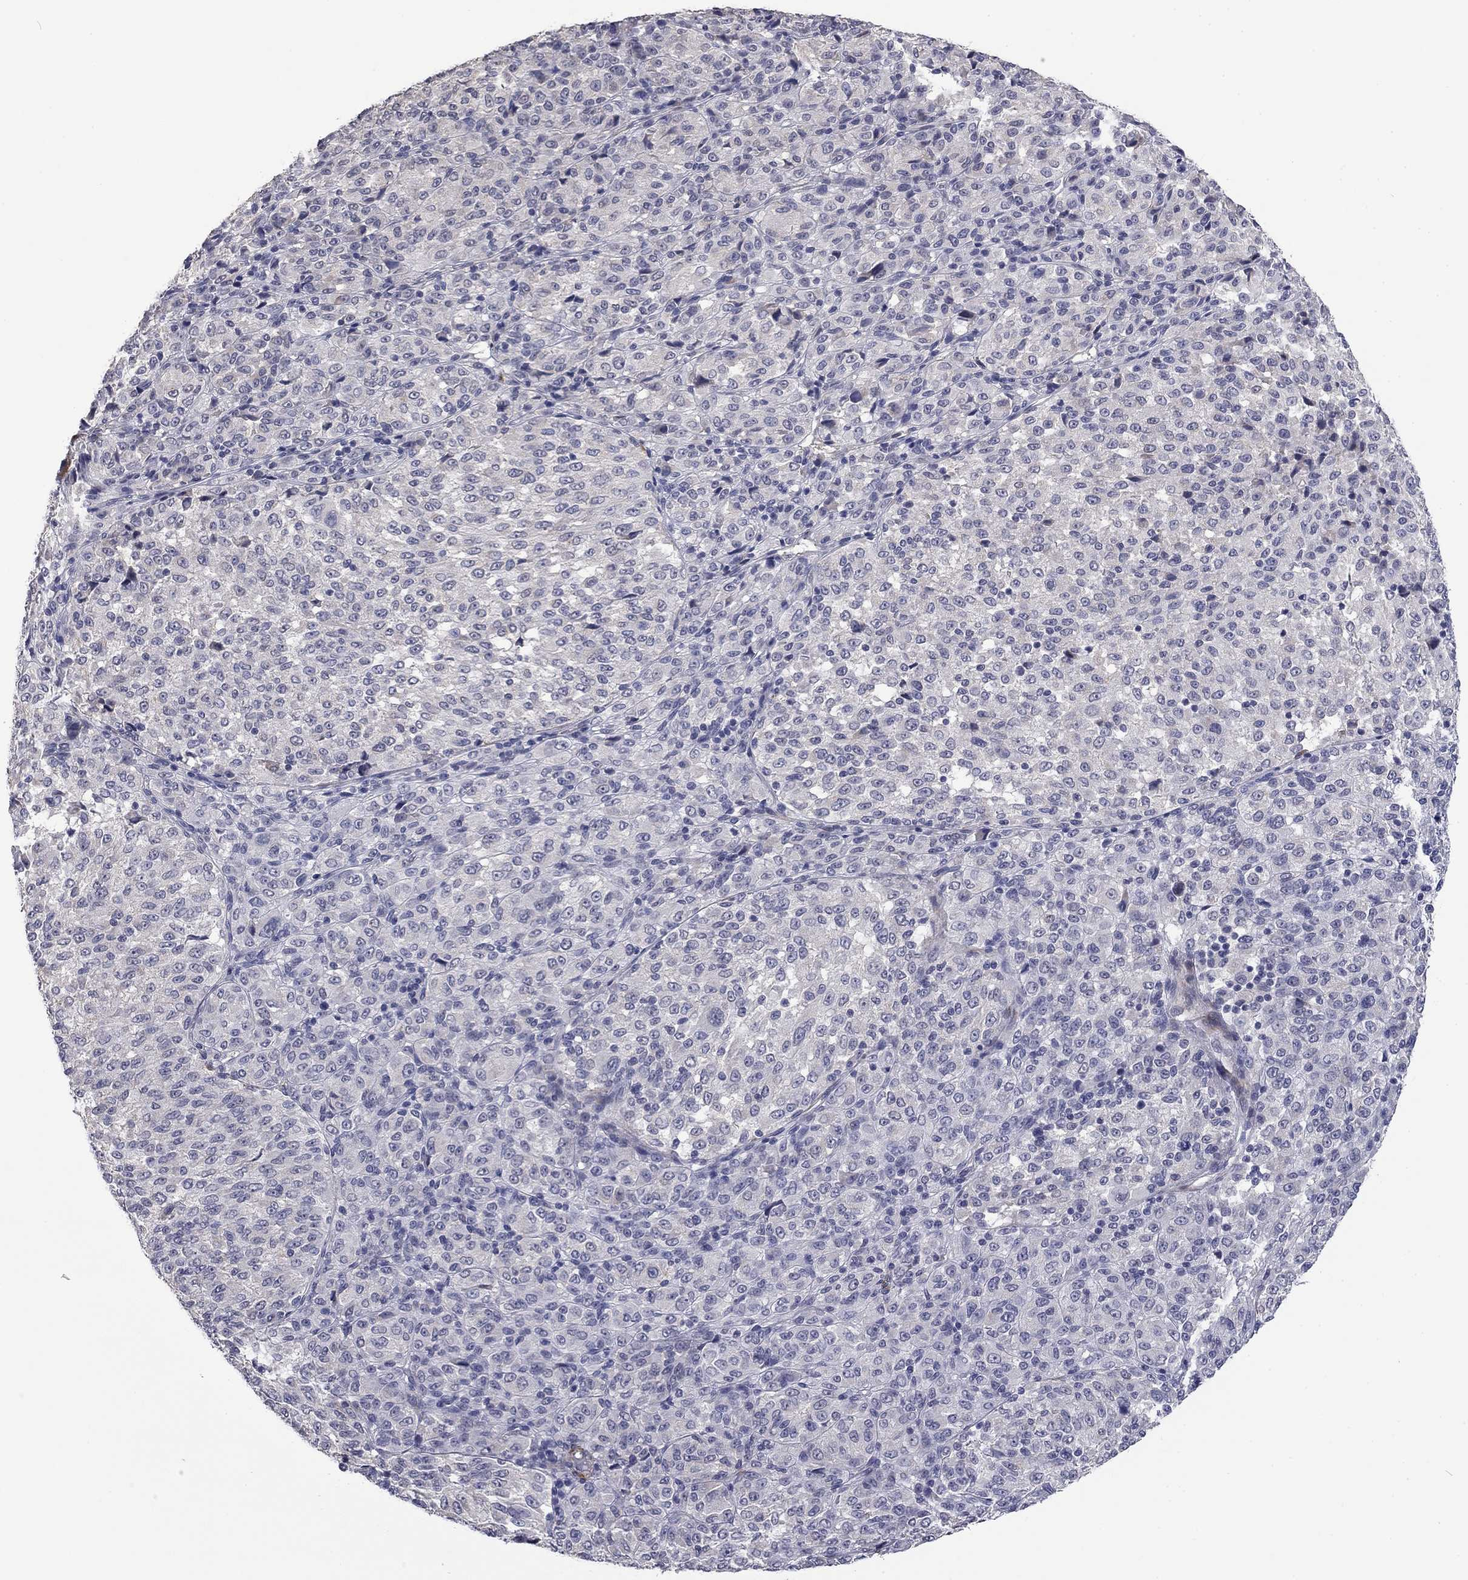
{"staining": {"intensity": "negative", "quantity": "none", "location": "none"}, "tissue": "melanoma", "cell_type": "Tumor cells", "image_type": "cancer", "snomed": [{"axis": "morphology", "description": "Malignant melanoma, Metastatic site"}, {"axis": "topography", "description": "Brain"}], "caption": "A micrograph of human melanoma is negative for staining in tumor cells.", "gene": "IP6K3", "patient": {"sex": "female", "age": 56}}